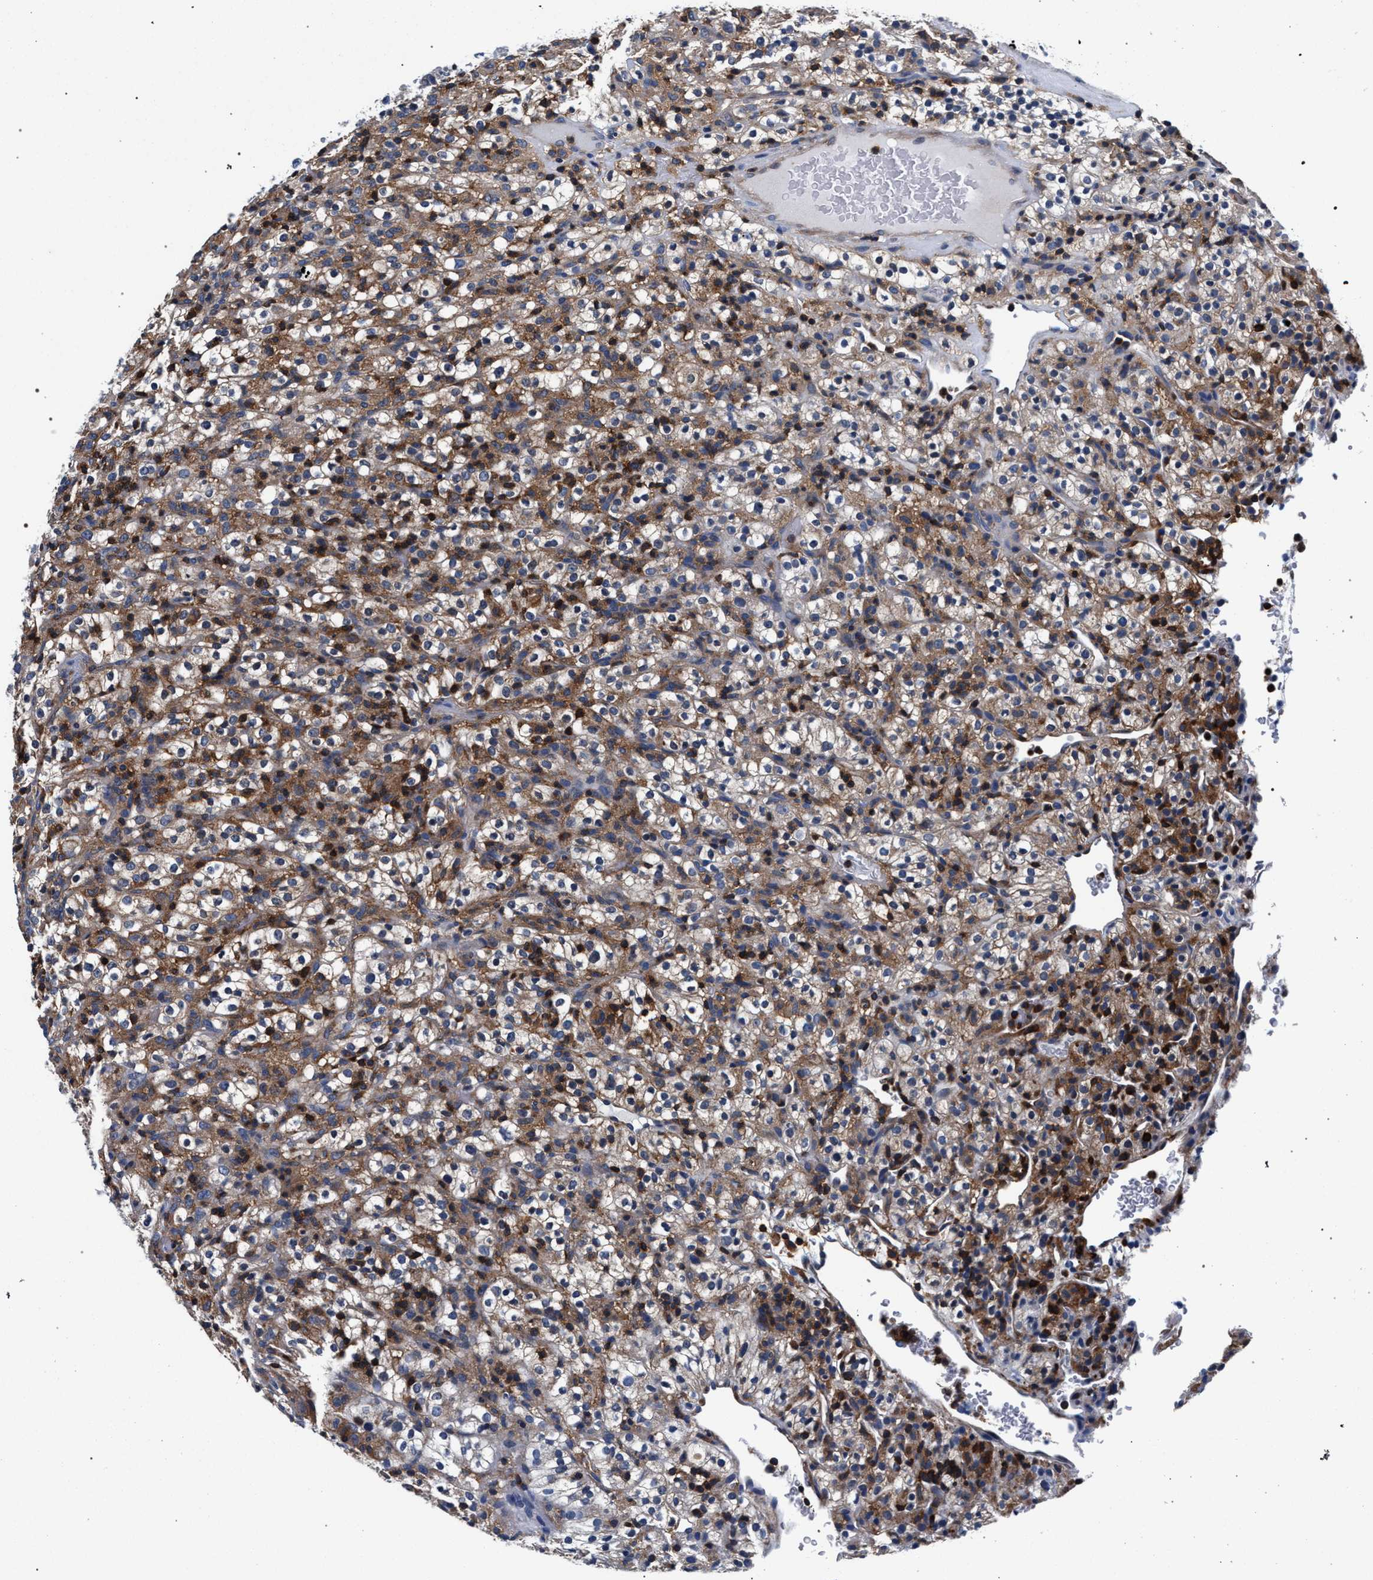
{"staining": {"intensity": "moderate", "quantity": "25%-75%", "location": "cytoplasmic/membranous"}, "tissue": "renal cancer", "cell_type": "Tumor cells", "image_type": "cancer", "snomed": [{"axis": "morphology", "description": "Normal tissue, NOS"}, {"axis": "morphology", "description": "Adenocarcinoma, NOS"}, {"axis": "topography", "description": "Kidney"}], "caption": "Moderate cytoplasmic/membranous staining is present in about 25%-75% of tumor cells in renal cancer (adenocarcinoma). (Stains: DAB in brown, nuclei in blue, Microscopy: brightfield microscopy at high magnification).", "gene": "LASP1", "patient": {"sex": "female", "age": 72}}